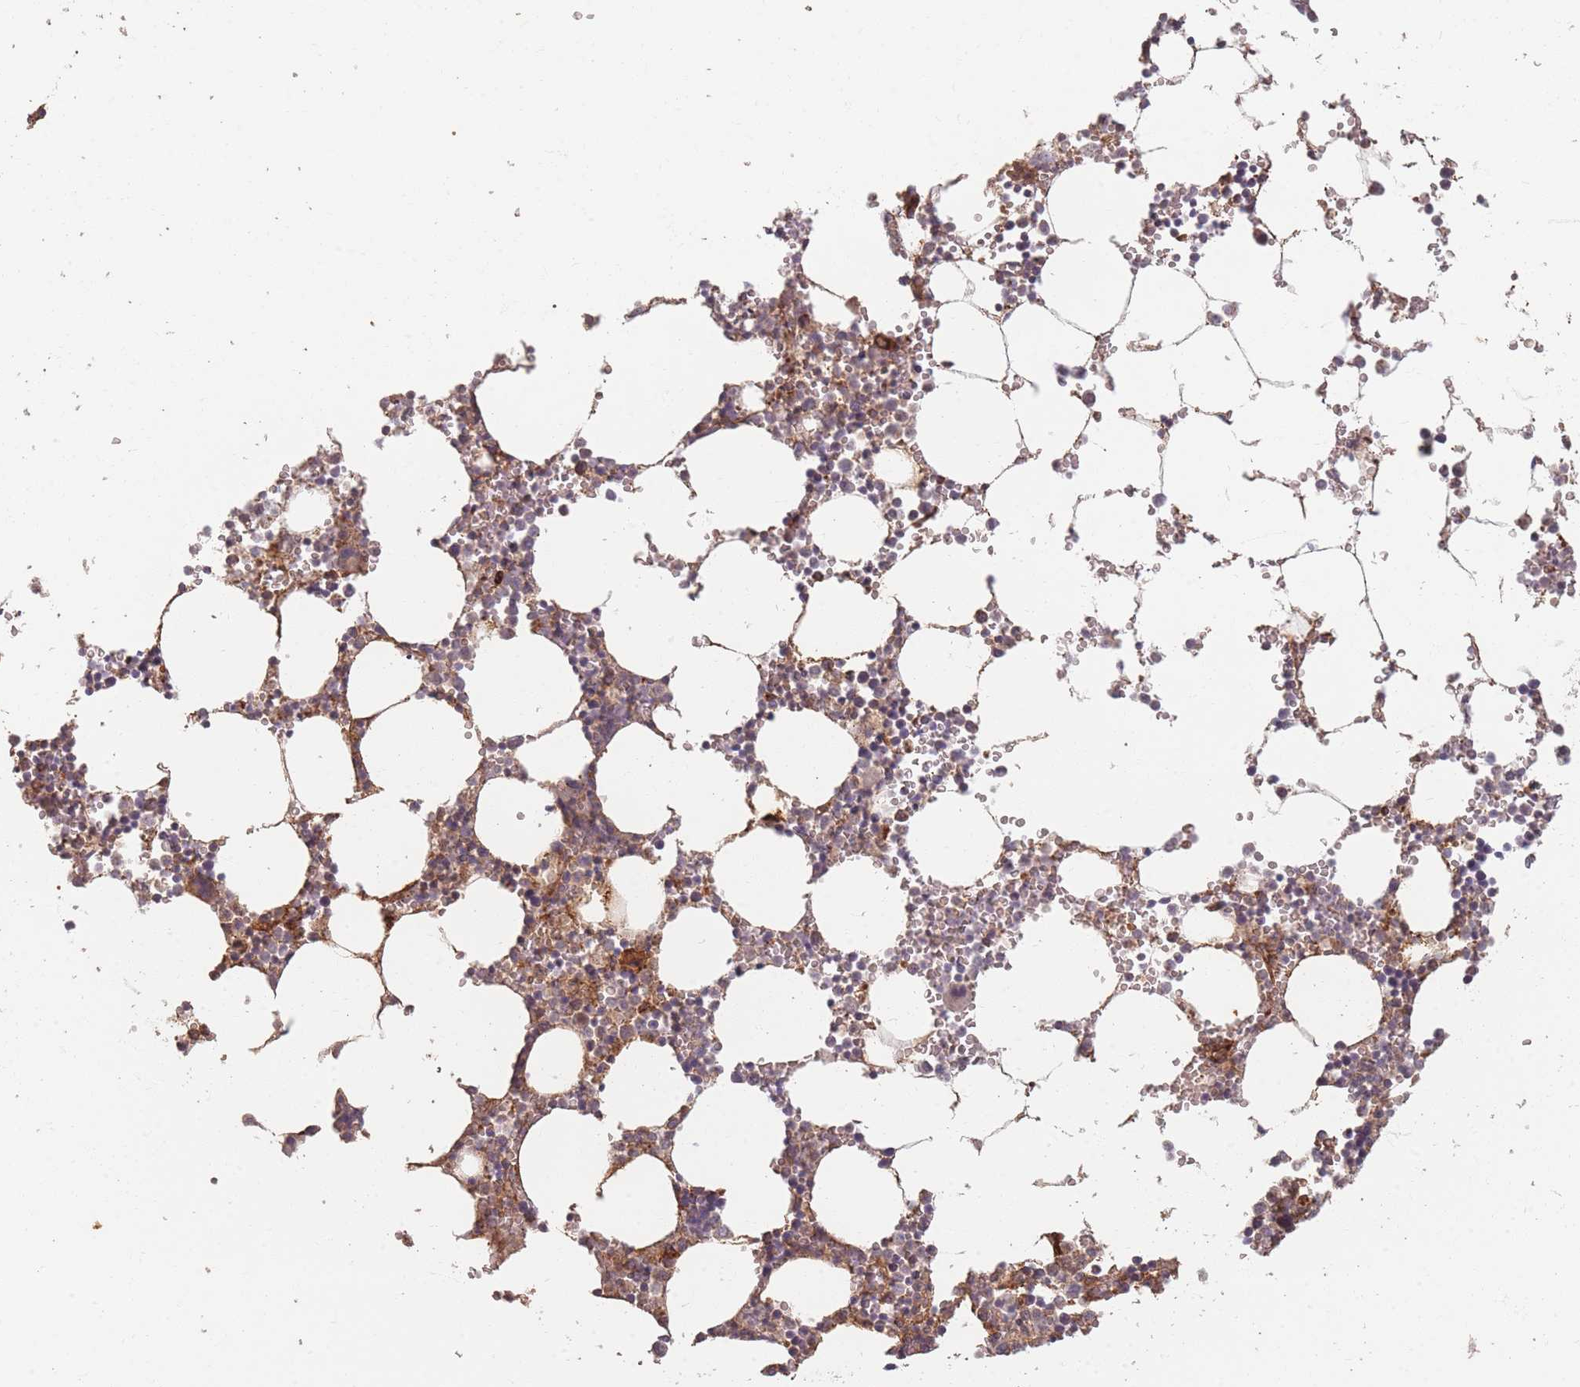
{"staining": {"intensity": "strong", "quantity": "<25%", "location": "cytoplasmic/membranous"}, "tissue": "bone marrow", "cell_type": "Hematopoietic cells", "image_type": "normal", "snomed": [{"axis": "morphology", "description": "Normal tissue, NOS"}, {"axis": "topography", "description": "Bone marrow"}], "caption": "Immunohistochemical staining of unremarkable bone marrow displays strong cytoplasmic/membranous protein positivity in approximately <25% of hematopoietic cells. The staining is performed using DAB (3,3'-diaminobenzidine) brown chromogen to label protein expression. The nuclei are counter-stained blue using hematoxylin.", "gene": "MRPS6", "patient": {"sex": "female", "age": 64}}